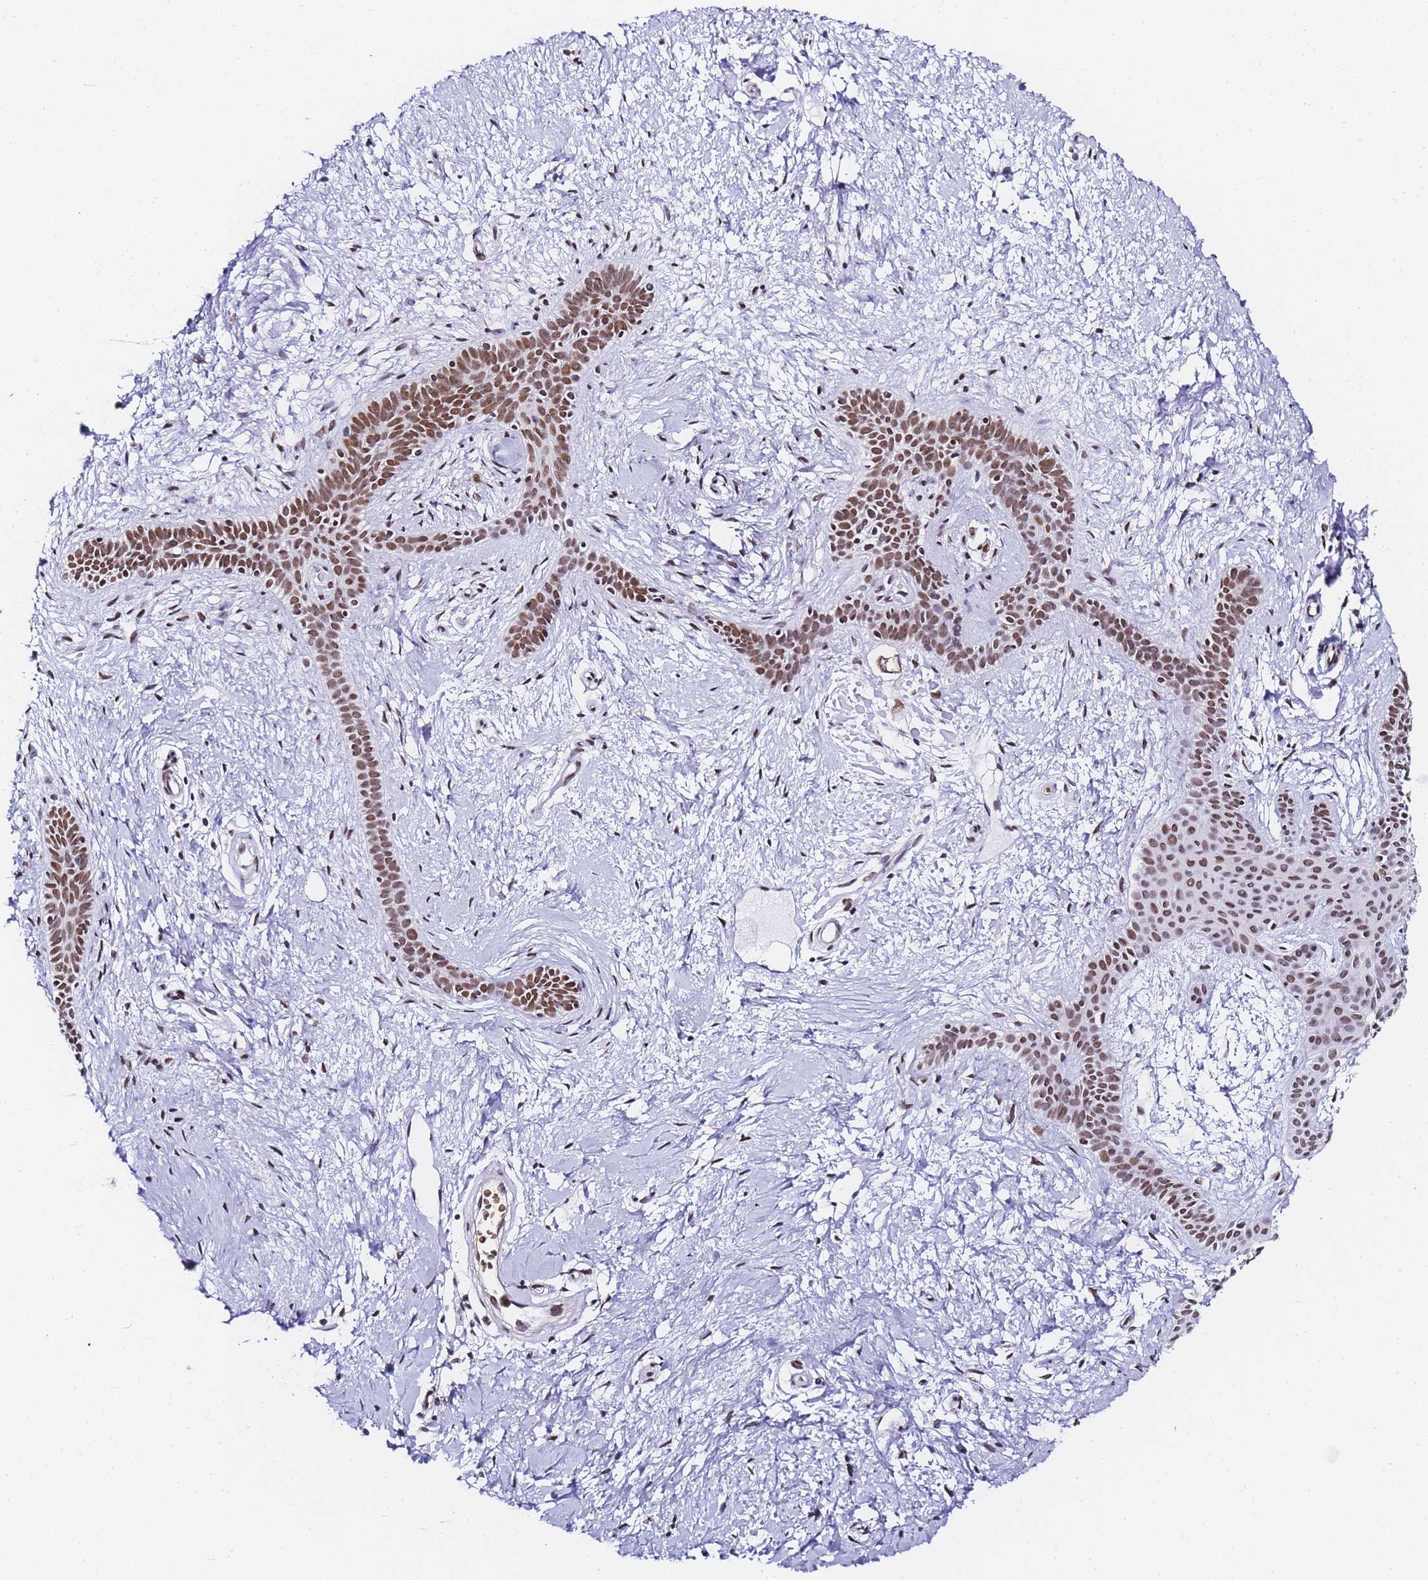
{"staining": {"intensity": "moderate", "quantity": ">75%", "location": "nuclear"}, "tissue": "skin cancer", "cell_type": "Tumor cells", "image_type": "cancer", "snomed": [{"axis": "morphology", "description": "Basal cell carcinoma"}, {"axis": "topography", "description": "Skin"}], "caption": "Immunohistochemical staining of skin cancer (basal cell carcinoma) reveals medium levels of moderate nuclear protein expression in approximately >75% of tumor cells.", "gene": "POLR1A", "patient": {"sex": "male", "age": 78}}